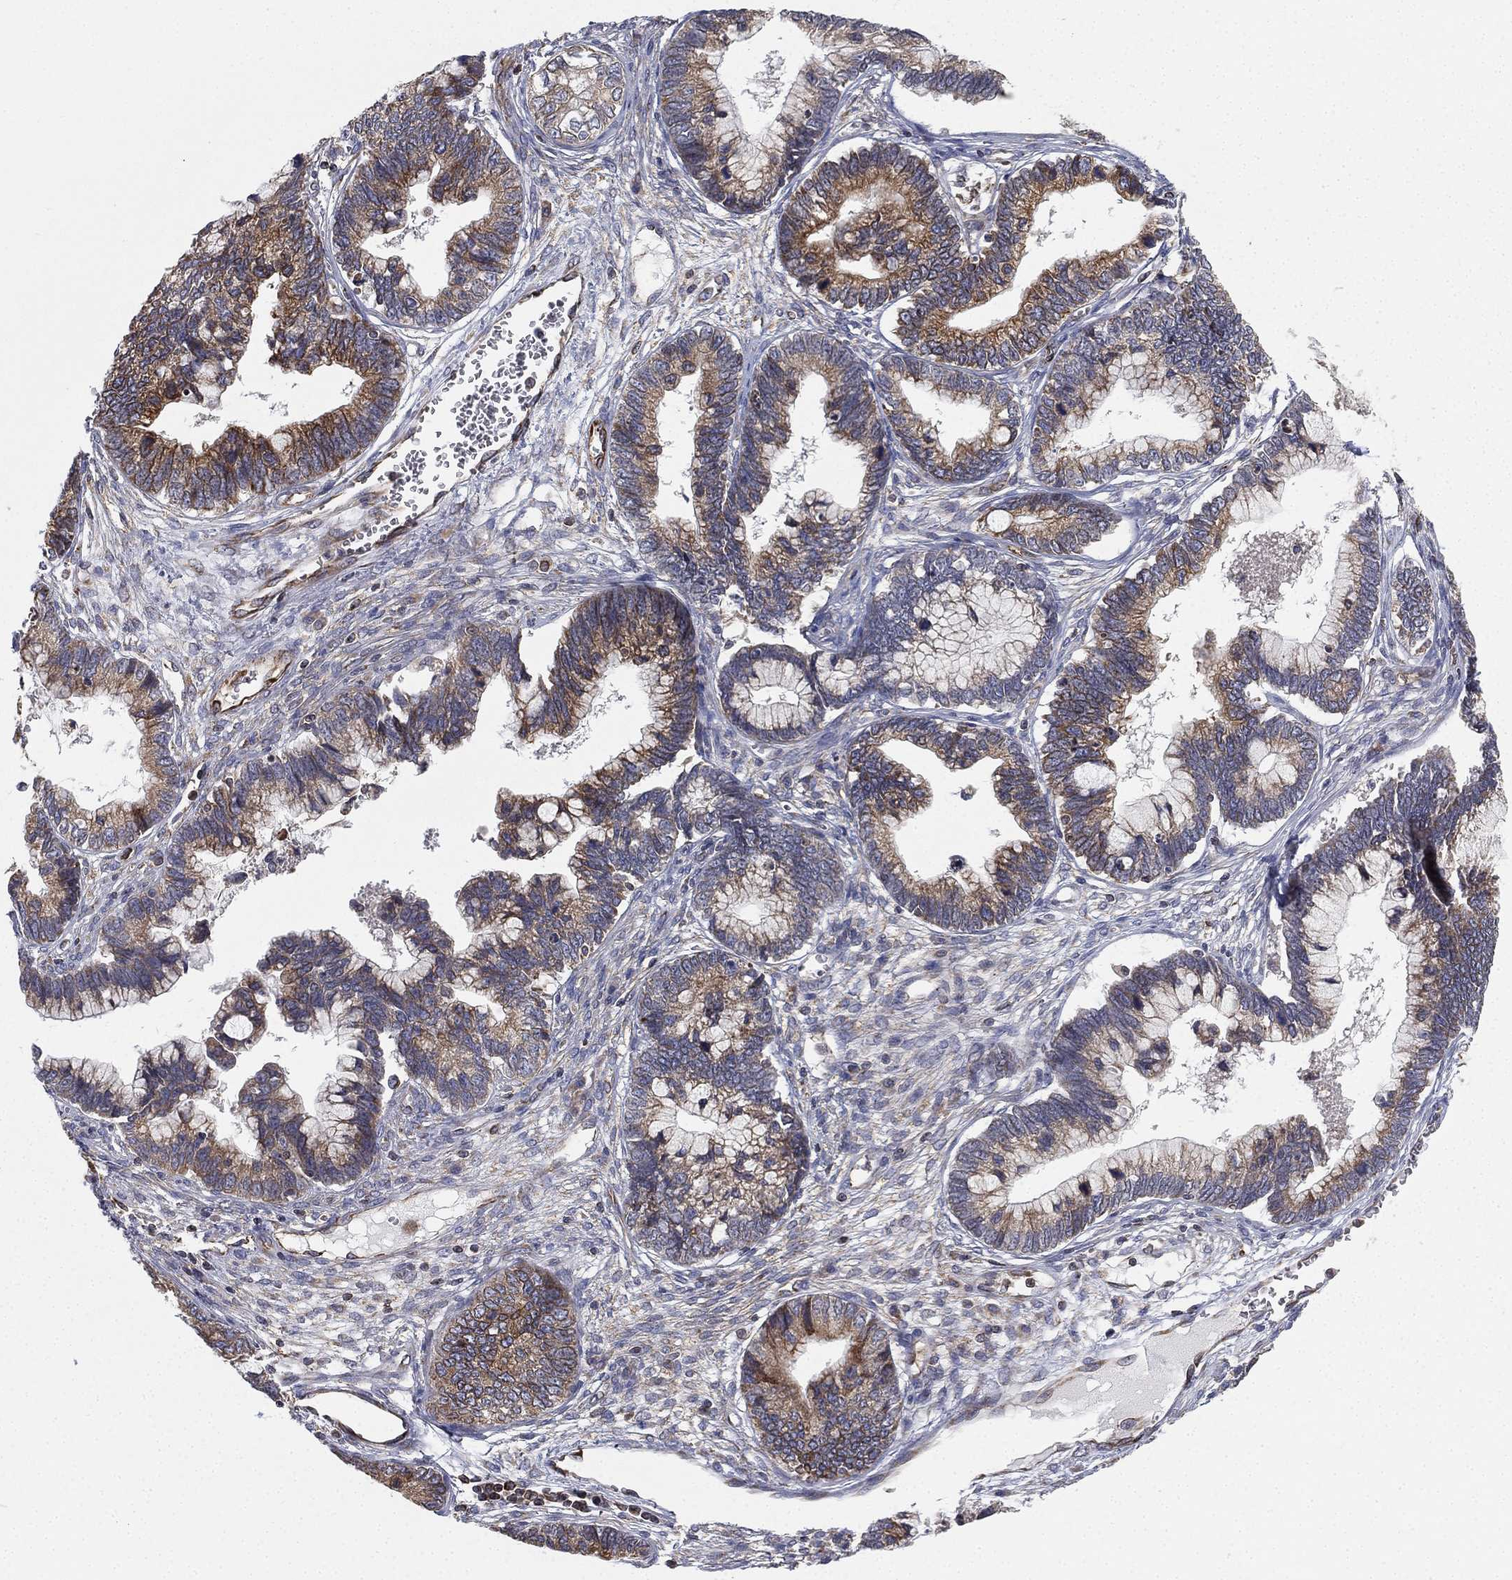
{"staining": {"intensity": "moderate", "quantity": ">75%", "location": "cytoplasmic/membranous"}, "tissue": "cervical cancer", "cell_type": "Tumor cells", "image_type": "cancer", "snomed": [{"axis": "morphology", "description": "Adenocarcinoma, NOS"}, {"axis": "topography", "description": "Cervix"}], "caption": "Cervical cancer tissue shows moderate cytoplasmic/membranous staining in approximately >75% of tumor cells, visualized by immunohistochemistry.", "gene": "CYB5B", "patient": {"sex": "female", "age": 44}}